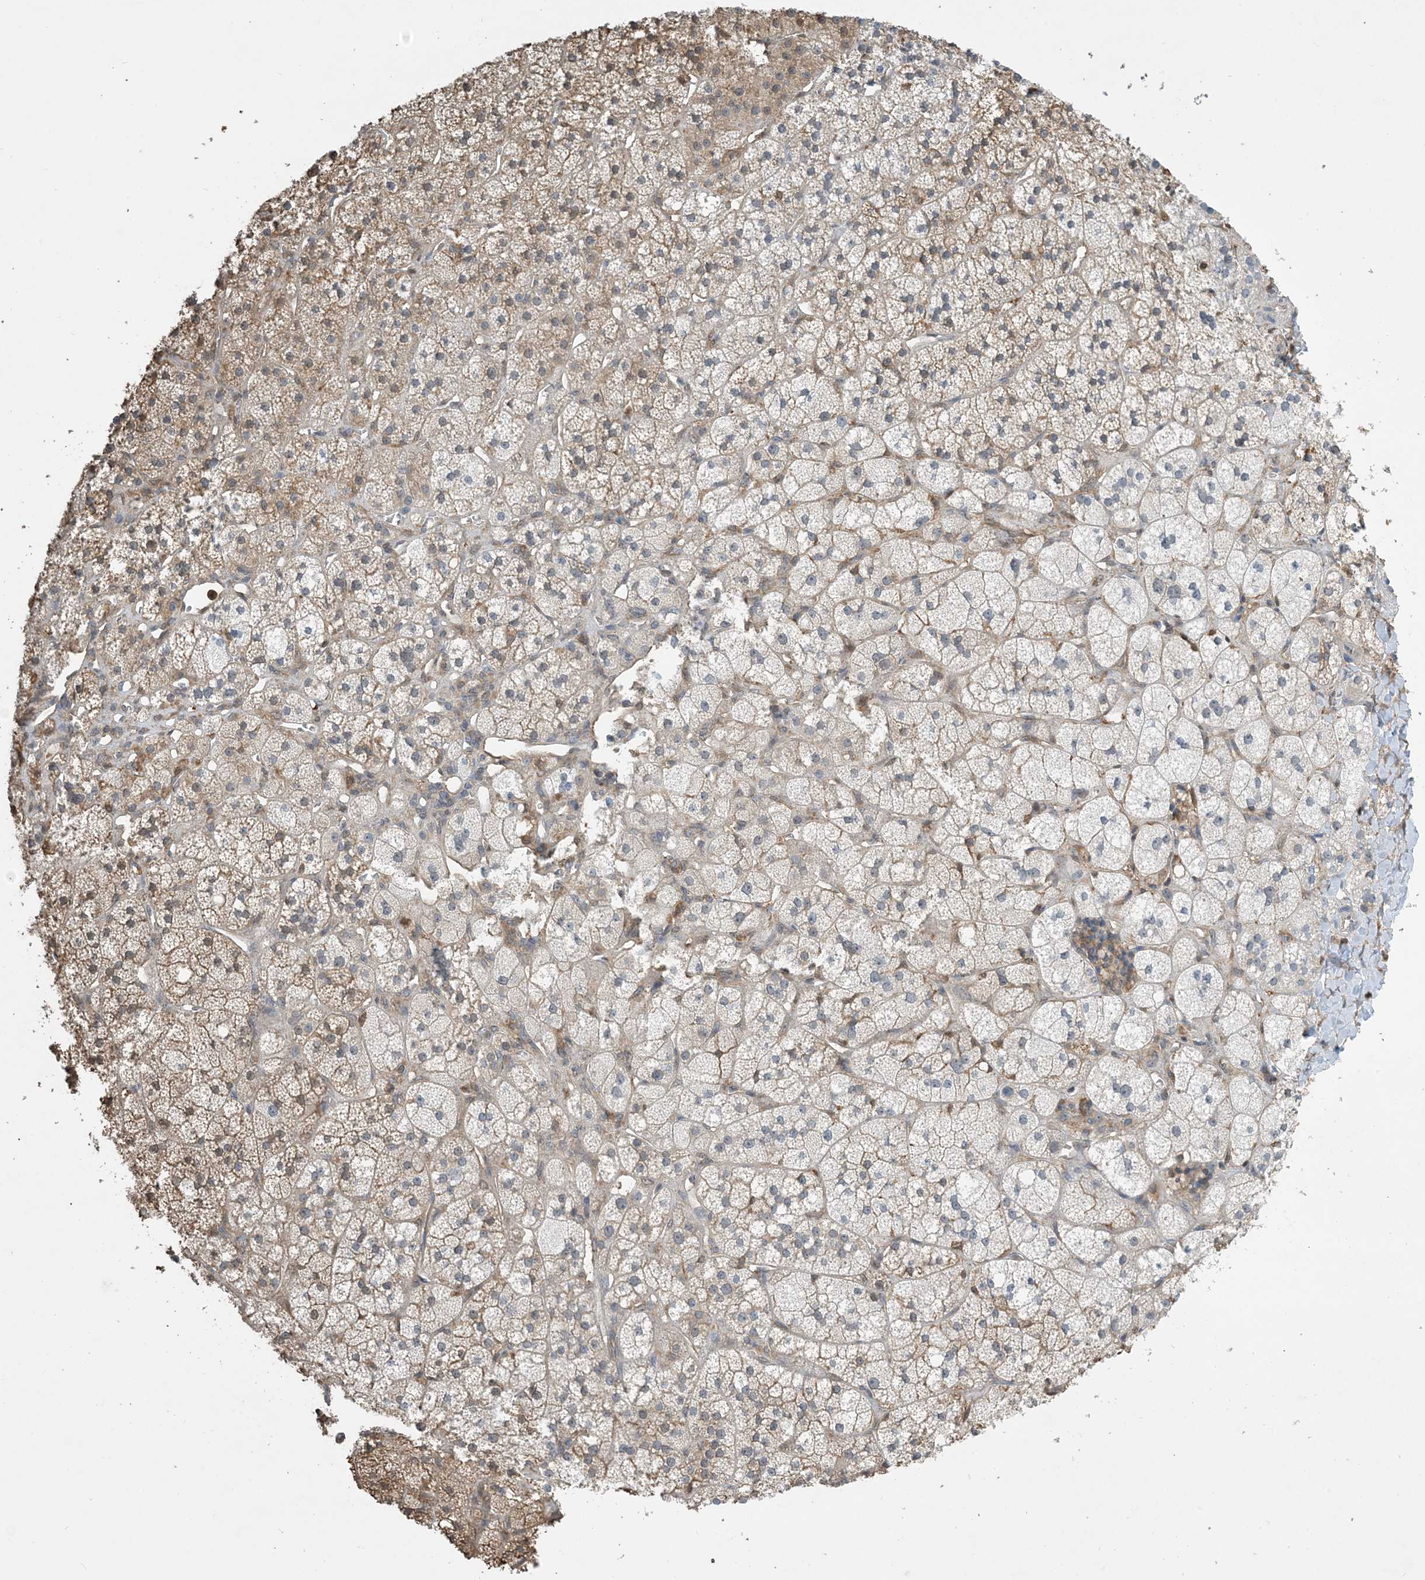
{"staining": {"intensity": "moderate", "quantity": "<25%", "location": "cytoplasmic/membranous"}, "tissue": "adrenal gland", "cell_type": "Glandular cells", "image_type": "normal", "snomed": [{"axis": "morphology", "description": "Normal tissue, NOS"}, {"axis": "topography", "description": "Adrenal gland"}], "caption": "Brown immunohistochemical staining in unremarkable adrenal gland demonstrates moderate cytoplasmic/membranous positivity in about <25% of glandular cells. (DAB IHC with brightfield microscopy, high magnification).", "gene": "TMSB4X", "patient": {"sex": "male", "age": 61}}